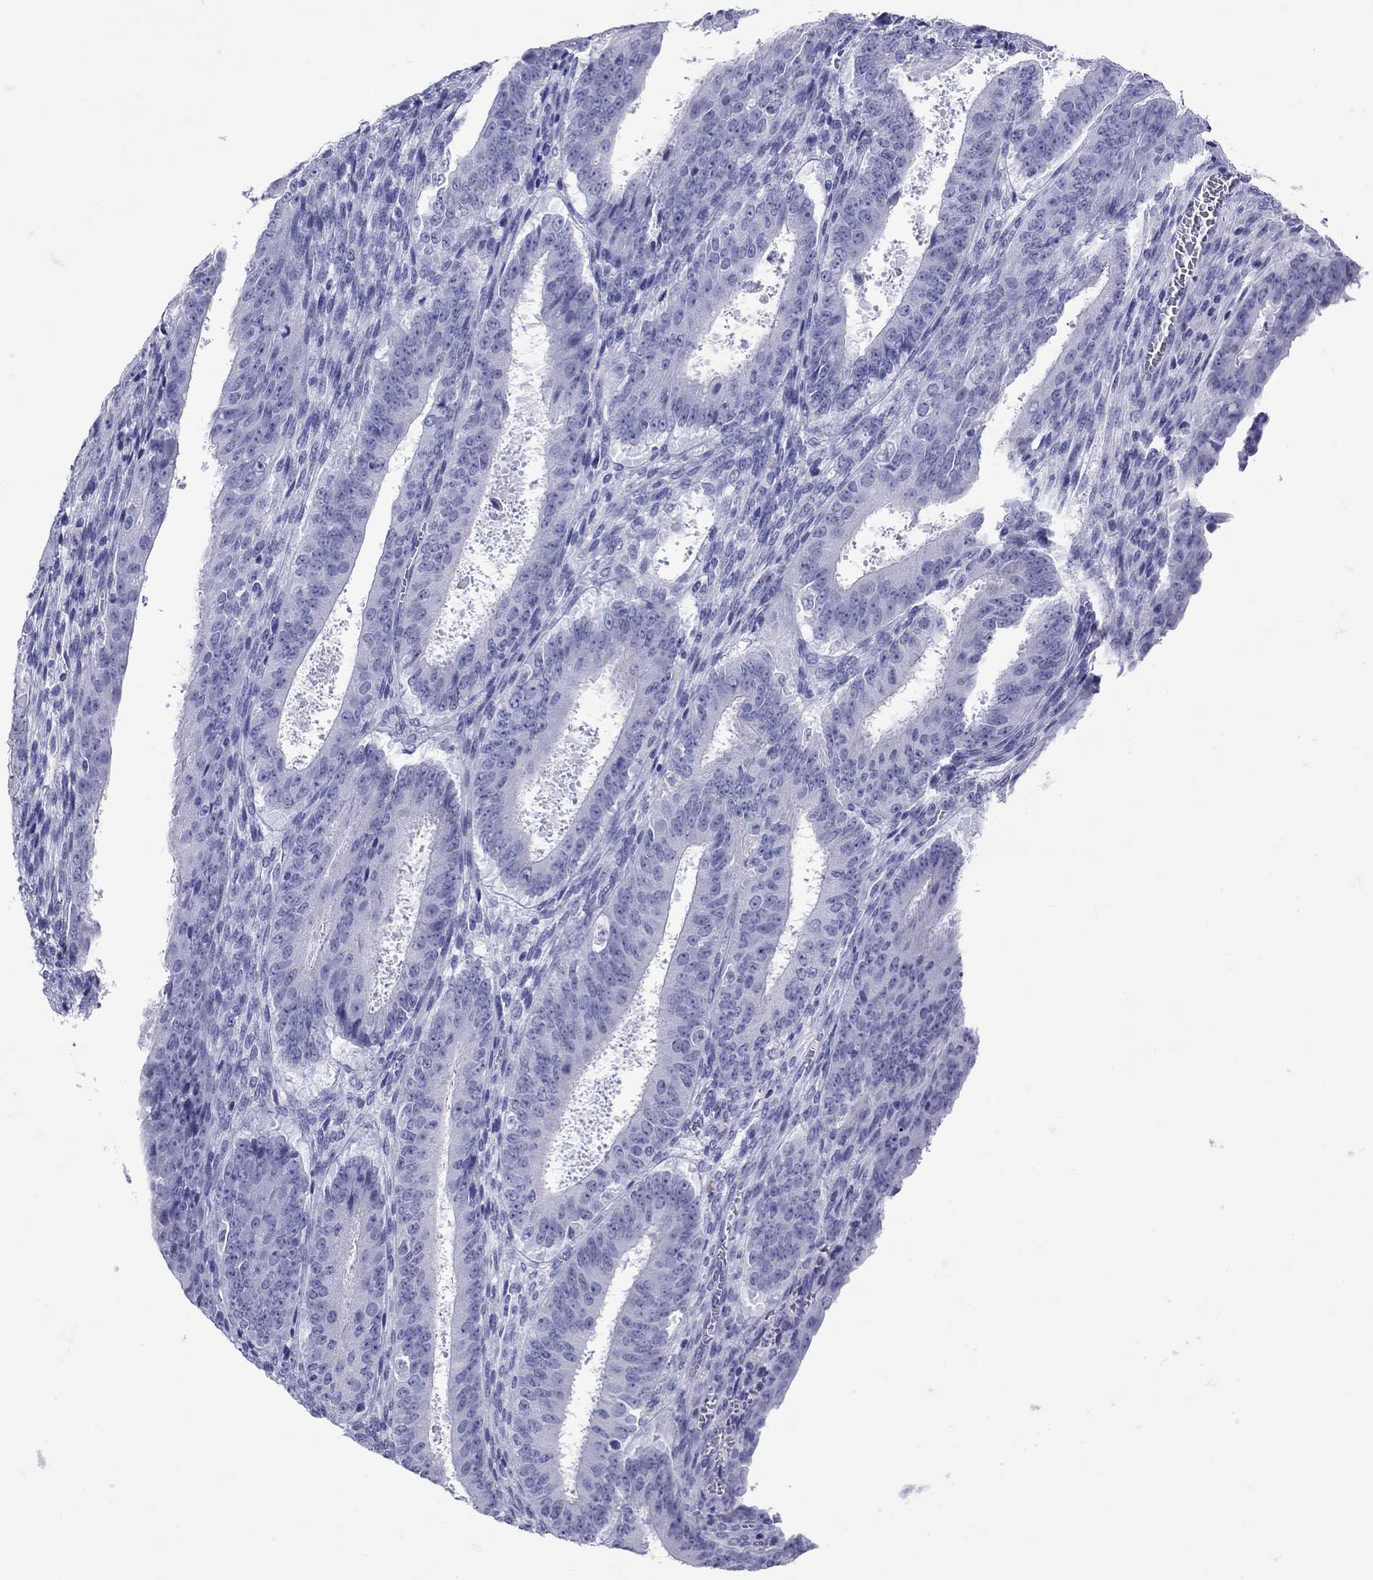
{"staining": {"intensity": "negative", "quantity": "none", "location": "none"}, "tissue": "ovarian cancer", "cell_type": "Tumor cells", "image_type": "cancer", "snomed": [{"axis": "morphology", "description": "Carcinoma, endometroid"}, {"axis": "topography", "description": "Ovary"}], "caption": "Tumor cells are negative for protein expression in human endometroid carcinoma (ovarian).", "gene": "GRIA2", "patient": {"sex": "female", "age": 42}}